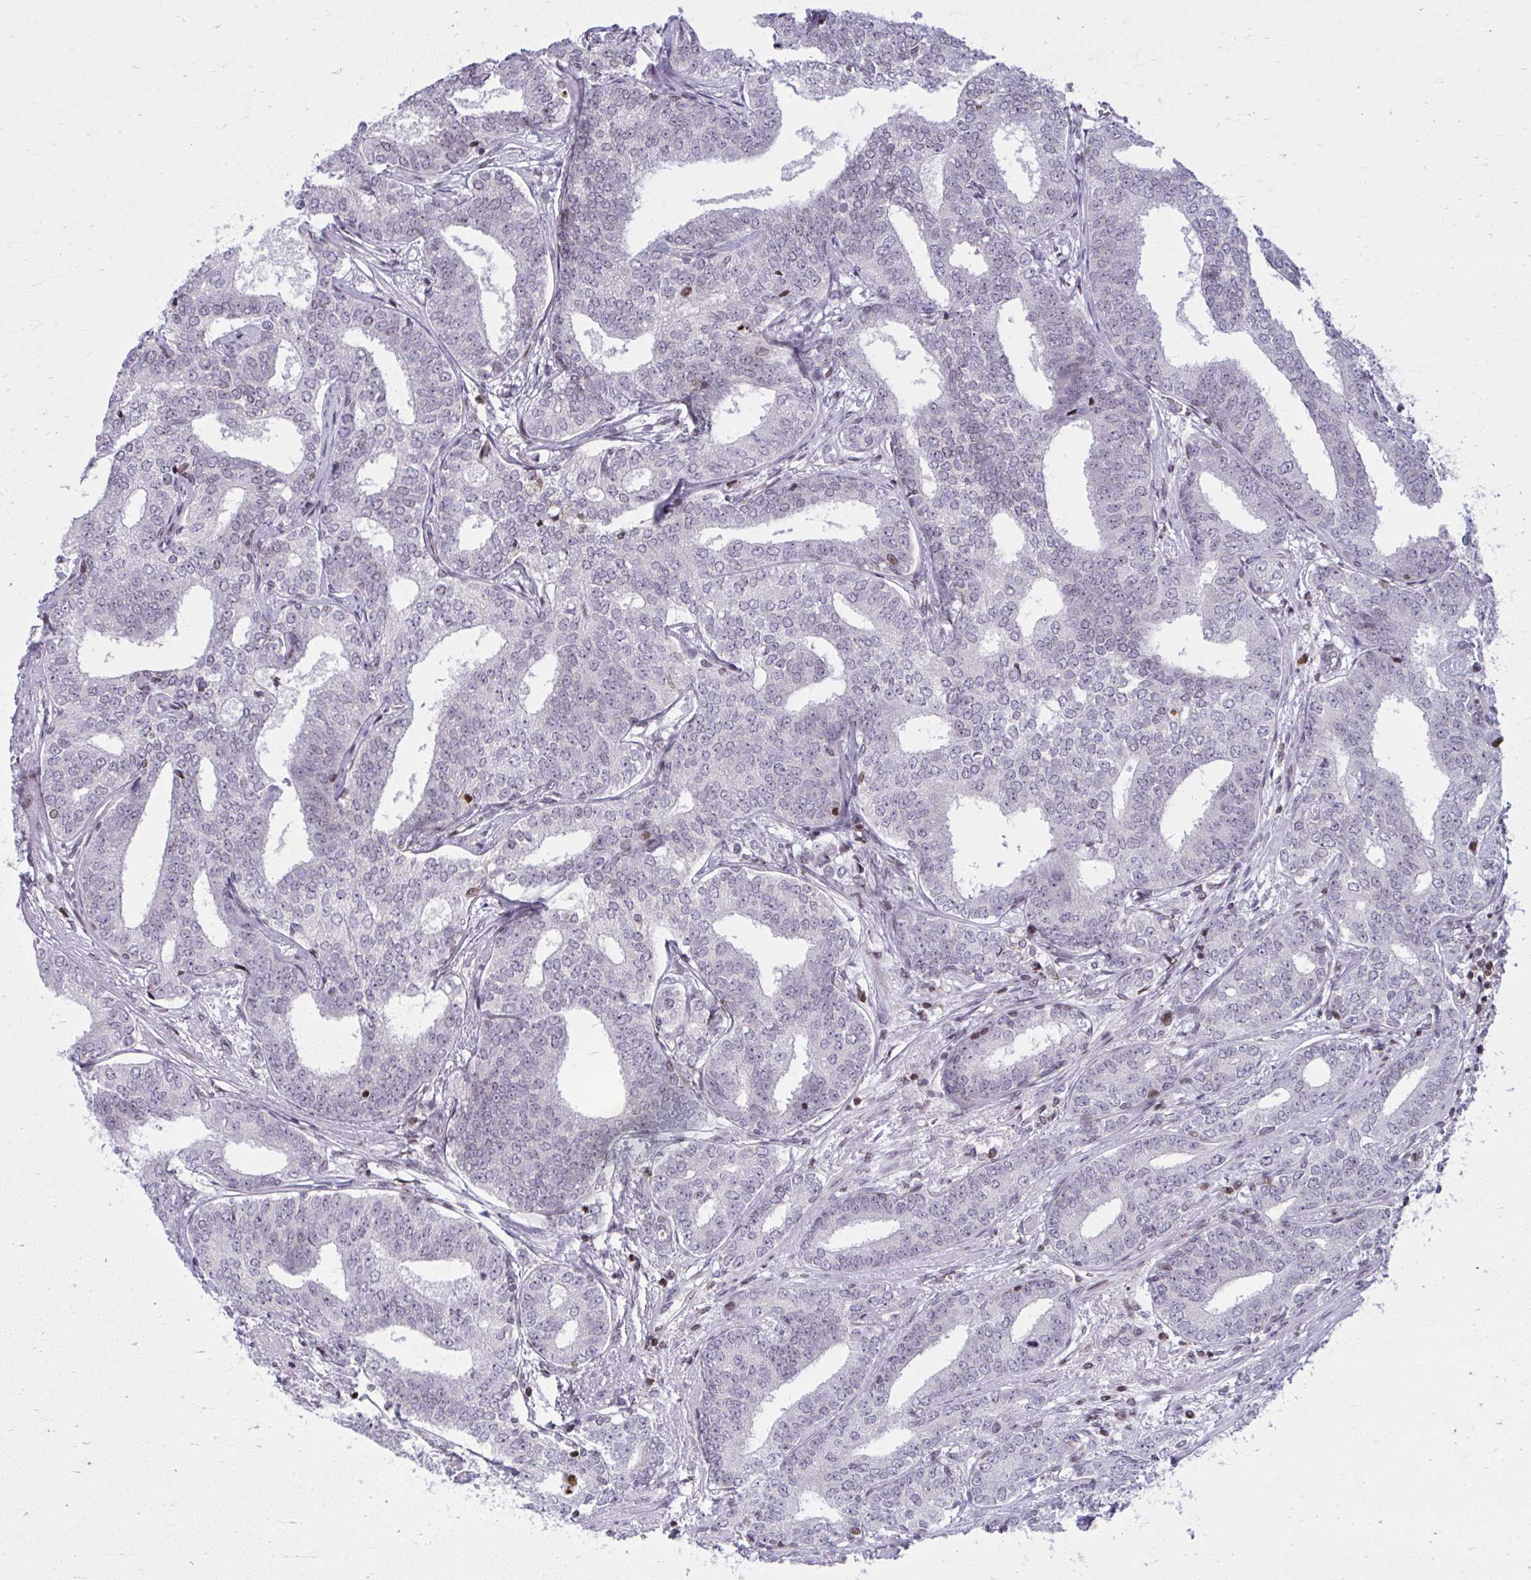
{"staining": {"intensity": "negative", "quantity": "none", "location": "none"}, "tissue": "prostate cancer", "cell_type": "Tumor cells", "image_type": "cancer", "snomed": [{"axis": "morphology", "description": "Adenocarcinoma, High grade"}, {"axis": "topography", "description": "Prostate"}], "caption": "Tumor cells are negative for protein expression in human high-grade adenocarcinoma (prostate).", "gene": "AP5M1", "patient": {"sex": "male", "age": 72}}